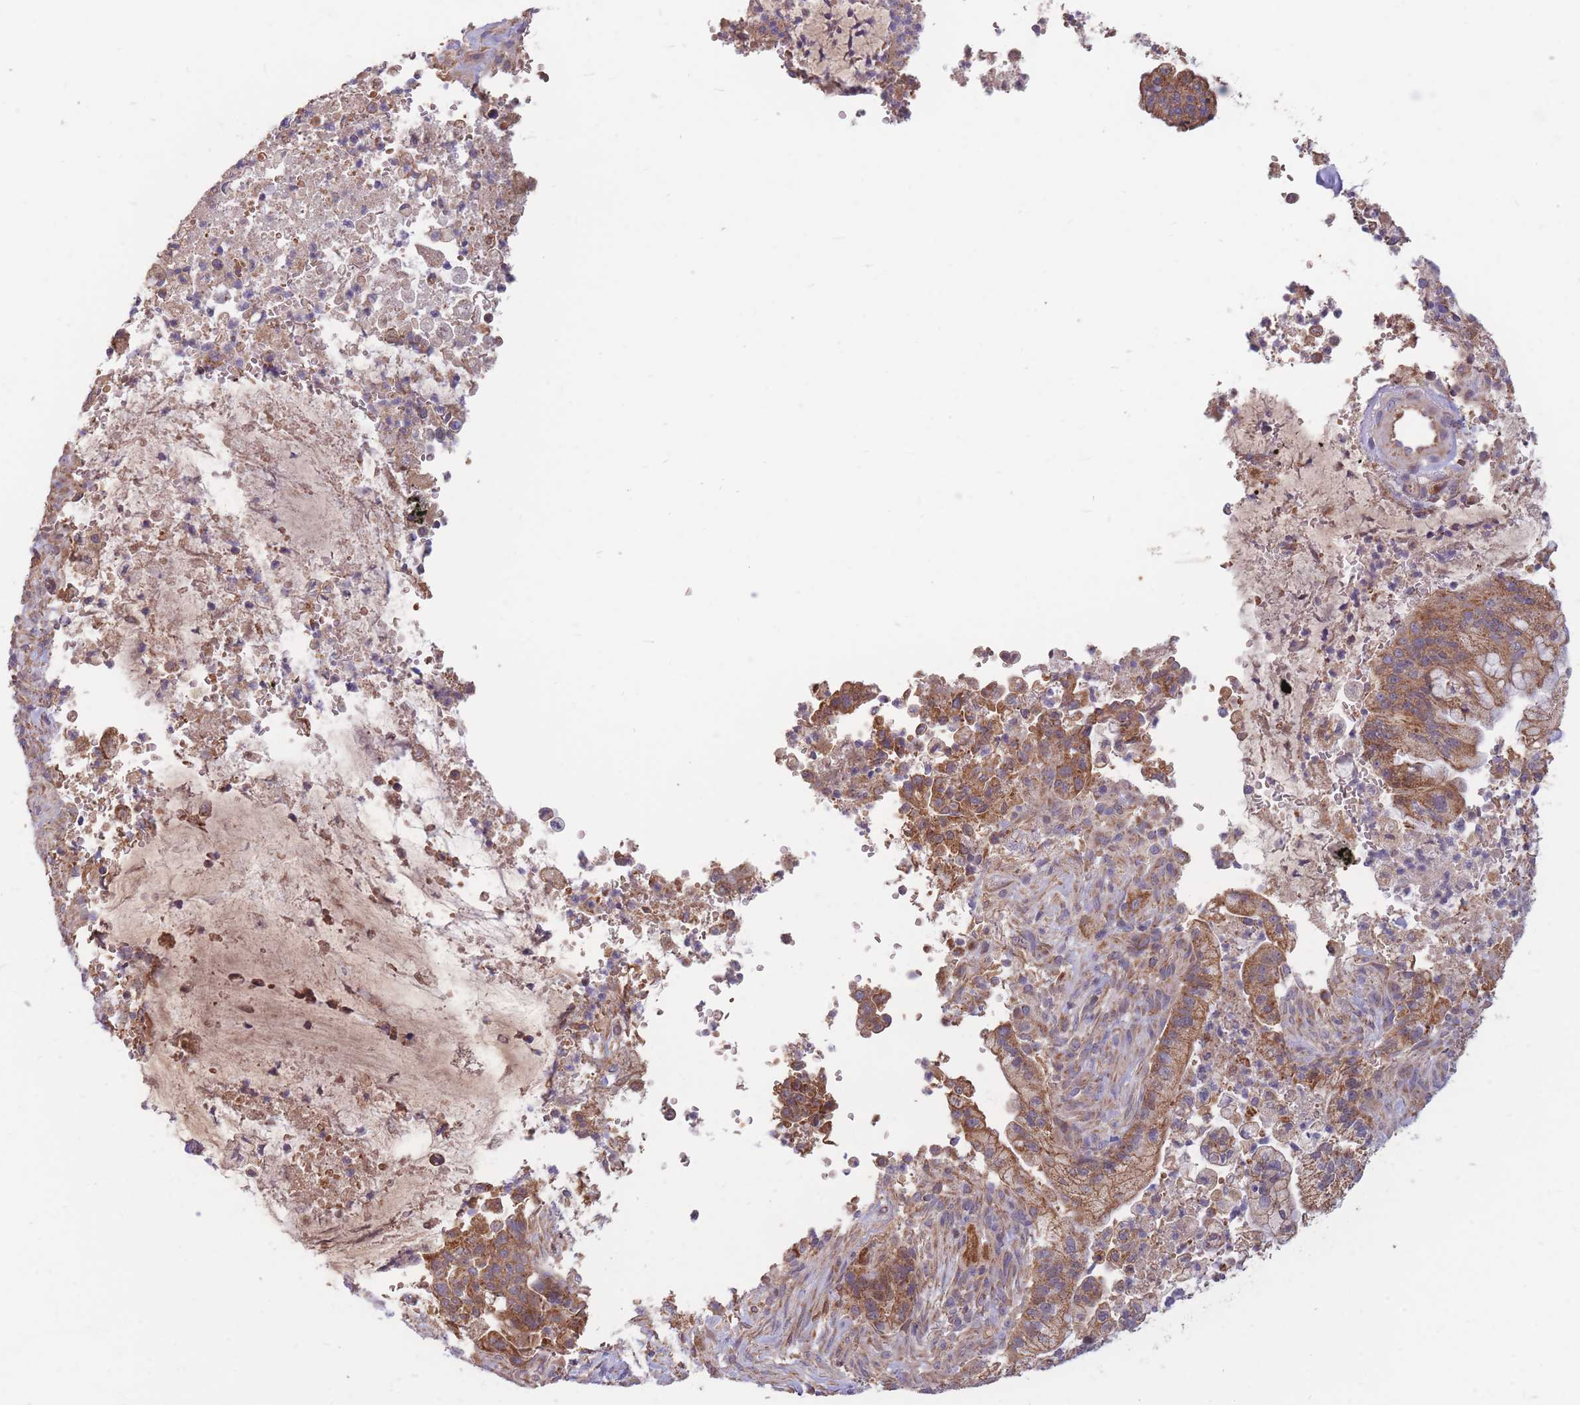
{"staining": {"intensity": "moderate", "quantity": ">75%", "location": "cytoplasmic/membranous"}, "tissue": "pancreatic cancer", "cell_type": "Tumor cells", "image_type": "cancer", "snomed": [{"axis": "morphology", "description": "Adenocarcinoma, NOS"}, {"axis": "topography", "description": "Pancreas"}], "caption": "High-magnification brightfield microscopy of pancreatic cancer stained with DAB (3,3'-diaminobenzidine) (brown) and counterstained with hematoxylin (blue). tumor cells exhibit moderate cytoplasmic/membranous staining is present in approximately>75% of cells.", "gene": "PTPMT1", "patient": {"sex": "male", "age": 44}}